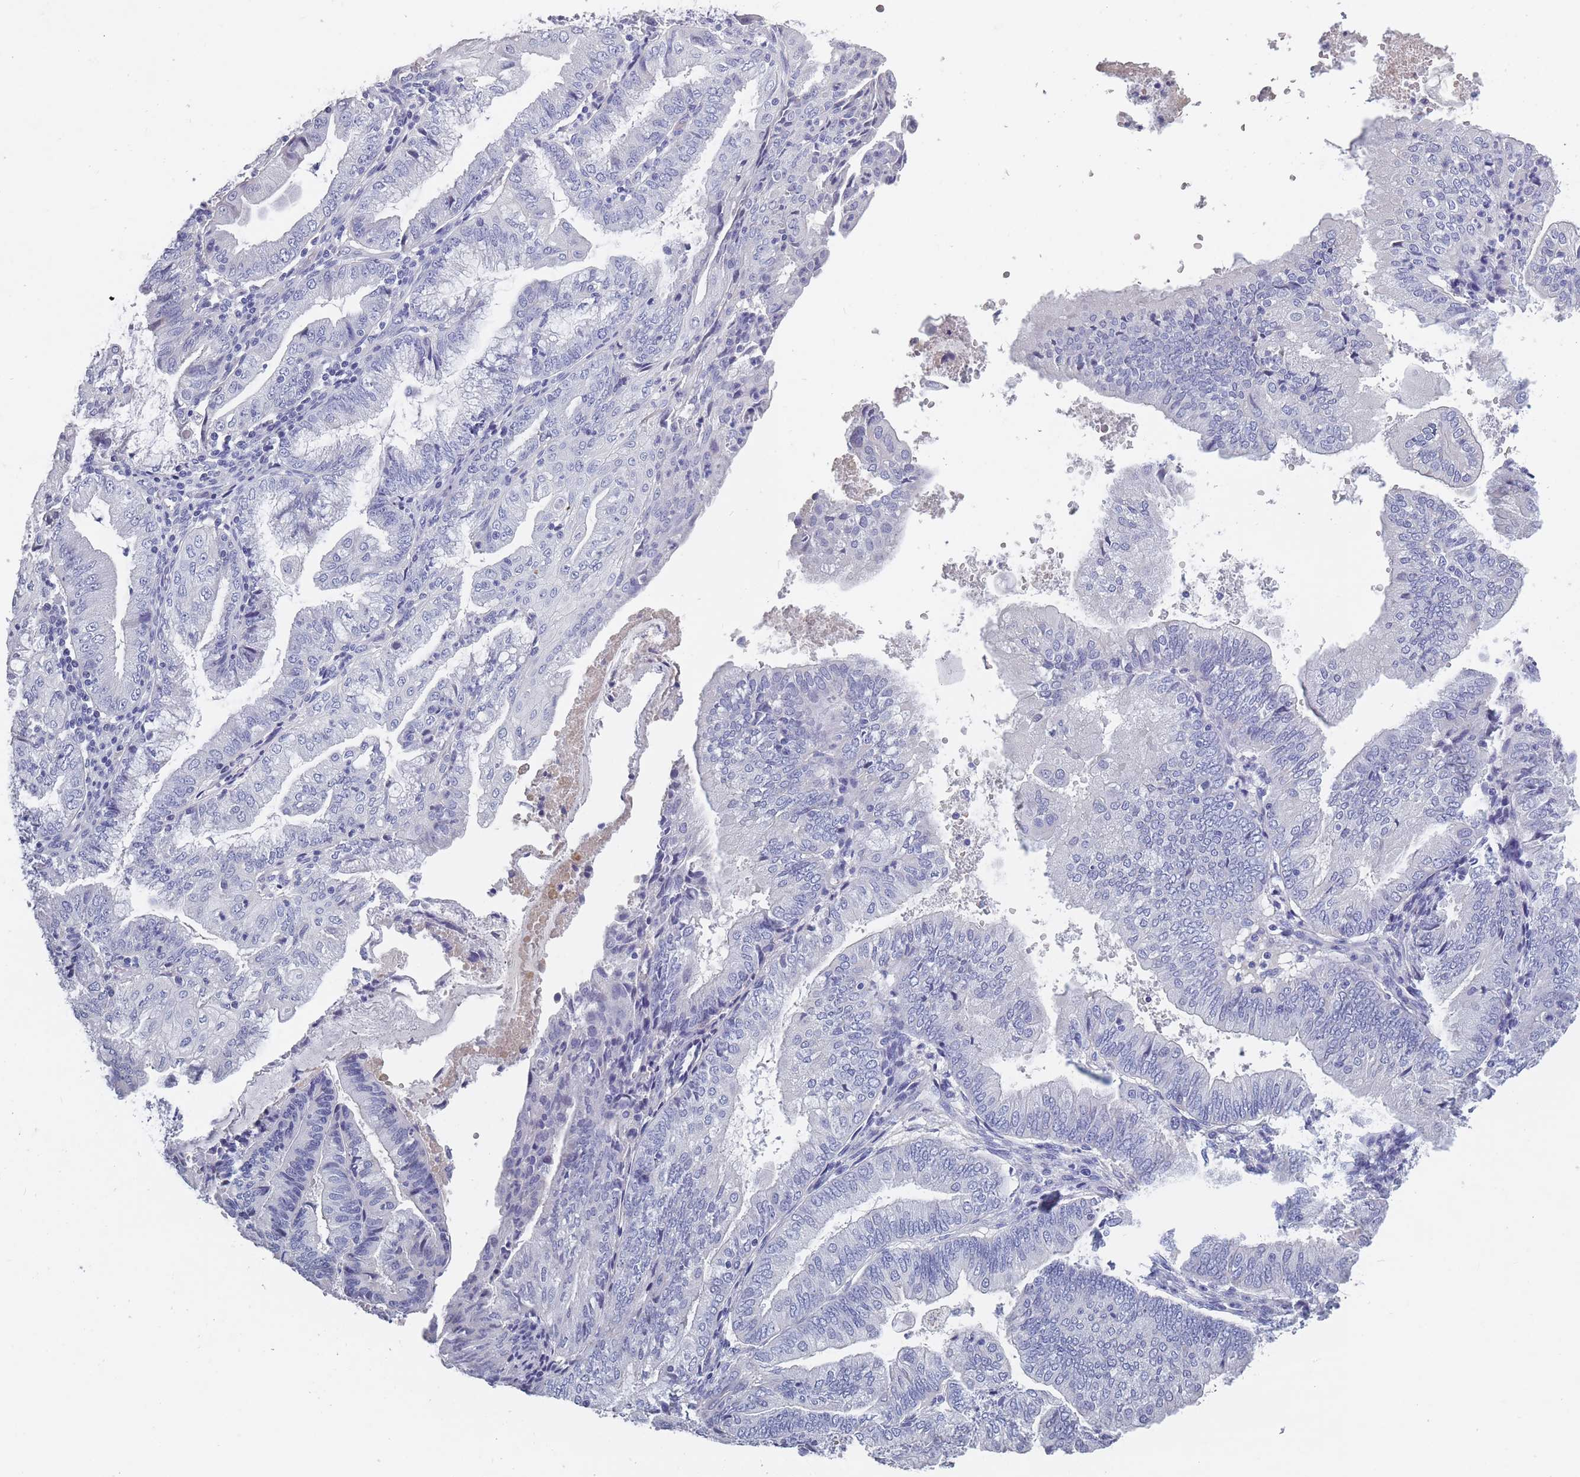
{"staining": {"intensity": "negative", "quantity": "none", "location": "none"}, "tissue": "endometrial cancer", "cell_type": "Tumor cells", "image_type": "cancer", "snomed": [{"axis": "morphology", "description": "Adenocarcinoma, NOS"}, {"axis": "topography", "description": "Endometrium"}], "caption": "This histopathology image is of endometrial adenocarcinoma stained with immunohistochemistry to label a protein in brown with the nuclei are counter-stained blue. There is no positivity in tumor cells.", "gene": "OR4C5", "patient": {"sex": "female", "age": 55}}